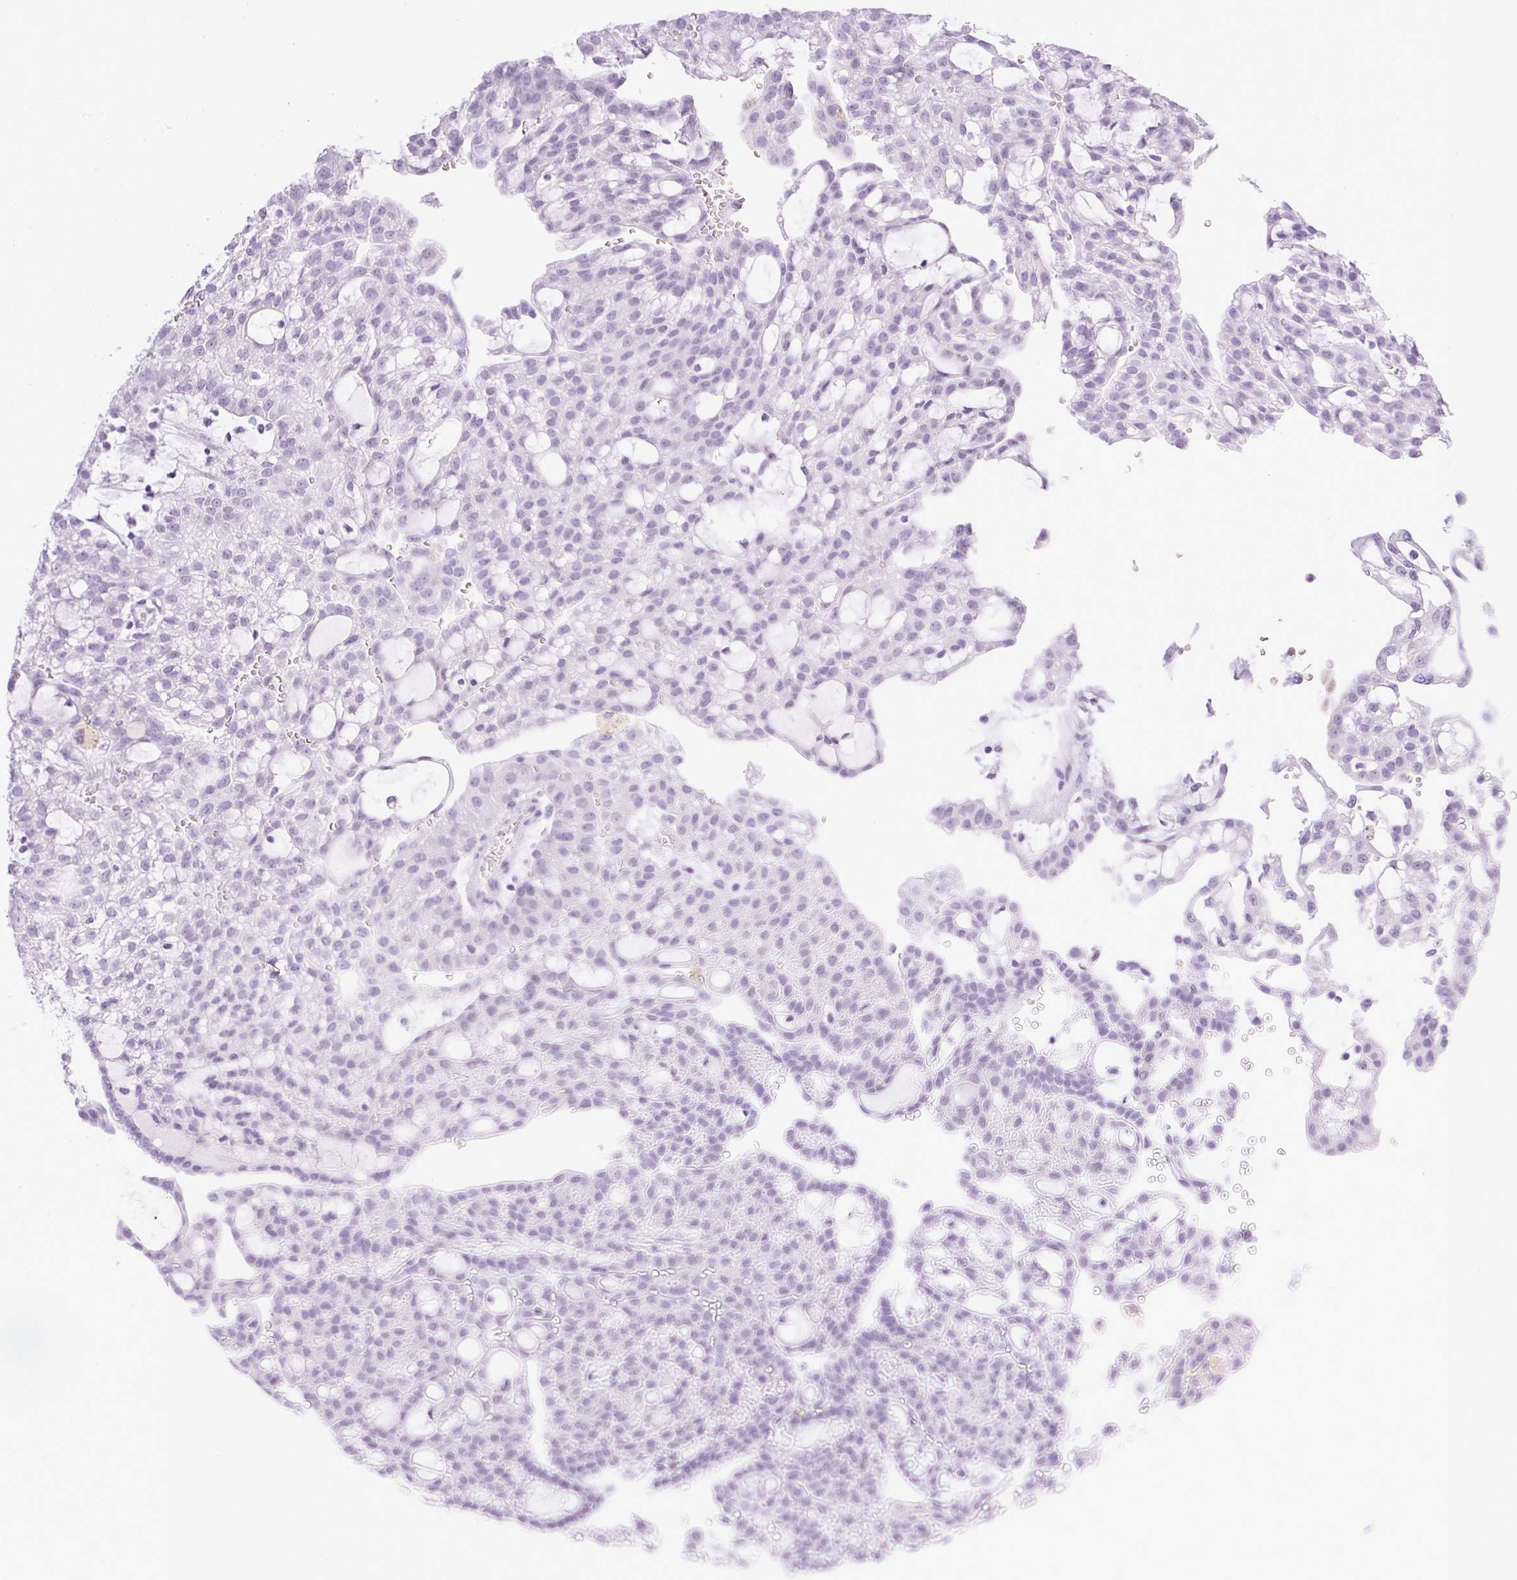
{"staining": {"intensity": "negative", "quantity": "none", "location": "none"}, "tissue": "renal cancer", "cell_type": "Tumor cells", "image_type": "cancer", "snomed": [{"axis": "morphology", "description": "Adenocarcinoma, NOS"}, {"axis": "topography", "description": "Kidney"}], "caption": "Immunohistochemical staining of adenocarcinoma (renal) exhibits no significant expression in tumor cells.", "gene": "SPRR4", "patient": {"sex": "male", "age": 63}}